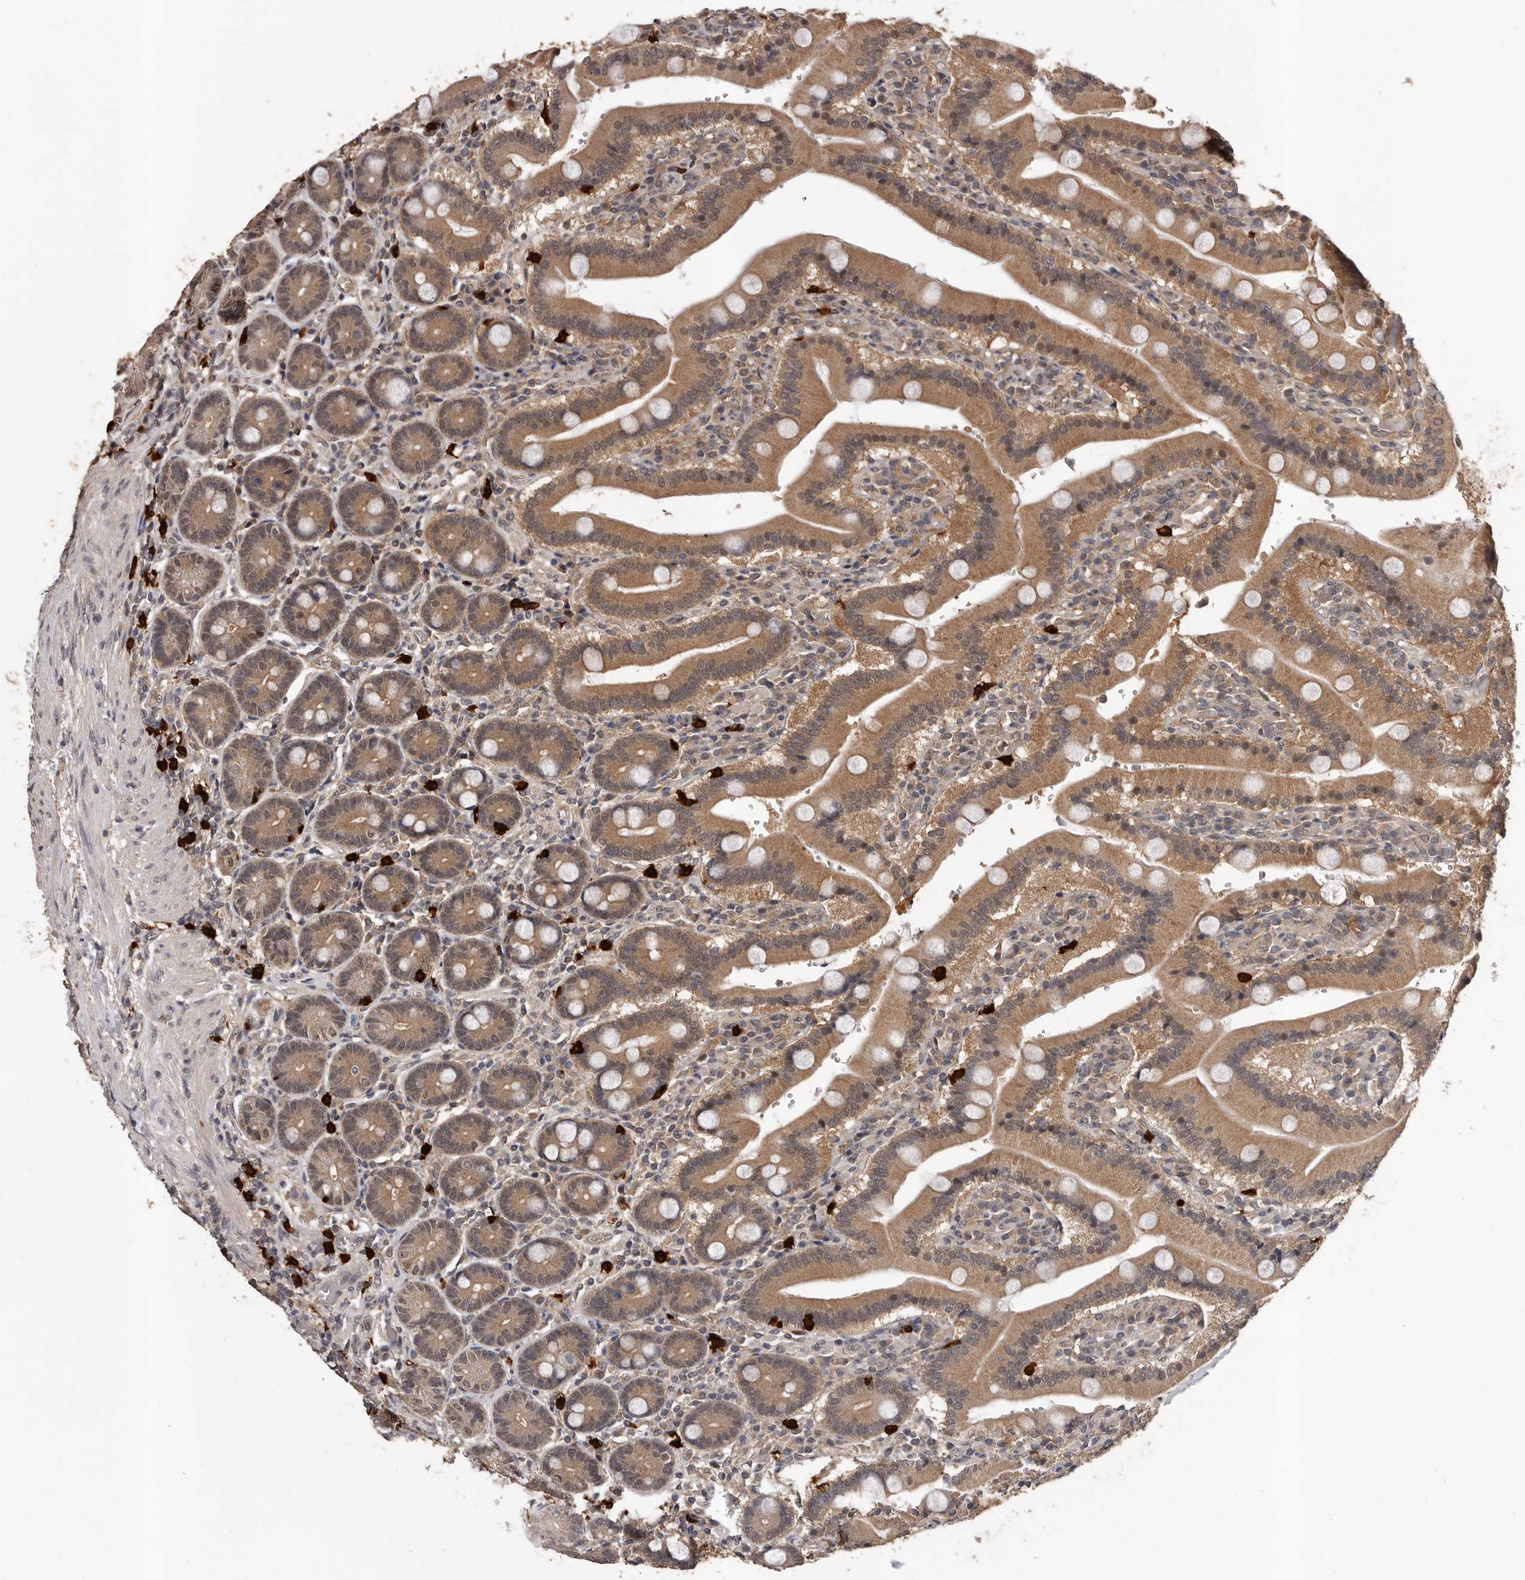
{"staining": {"intensity": "moderate", "quantity": ">75%", "location": "cytoplasmic/membranous,nuclear"}, "tissue": "duodenum", "cell_type": "Glandular cells", "image_type": "normal", "snomed": [{"axis": "morphology", "description": "Normal tissue, NOS"}, {"axis": "topography", "description": "Duodenum"}], "caption": "High-magnification brightfield microscopy of benign duodenum stained with DAB (3,3'-diaminobenzidine) (brown) and counterstained with hematoxylin (blue). glandular cells exhibit moderate cytoplasmic/membranous,nuclear expression is identified in approximately>75% of cells. (brown staining indicates protein expression, while blue staining denotes nuclei).", "gene": "VPS37A", "patient": {"sex": "female", "age": 62}}